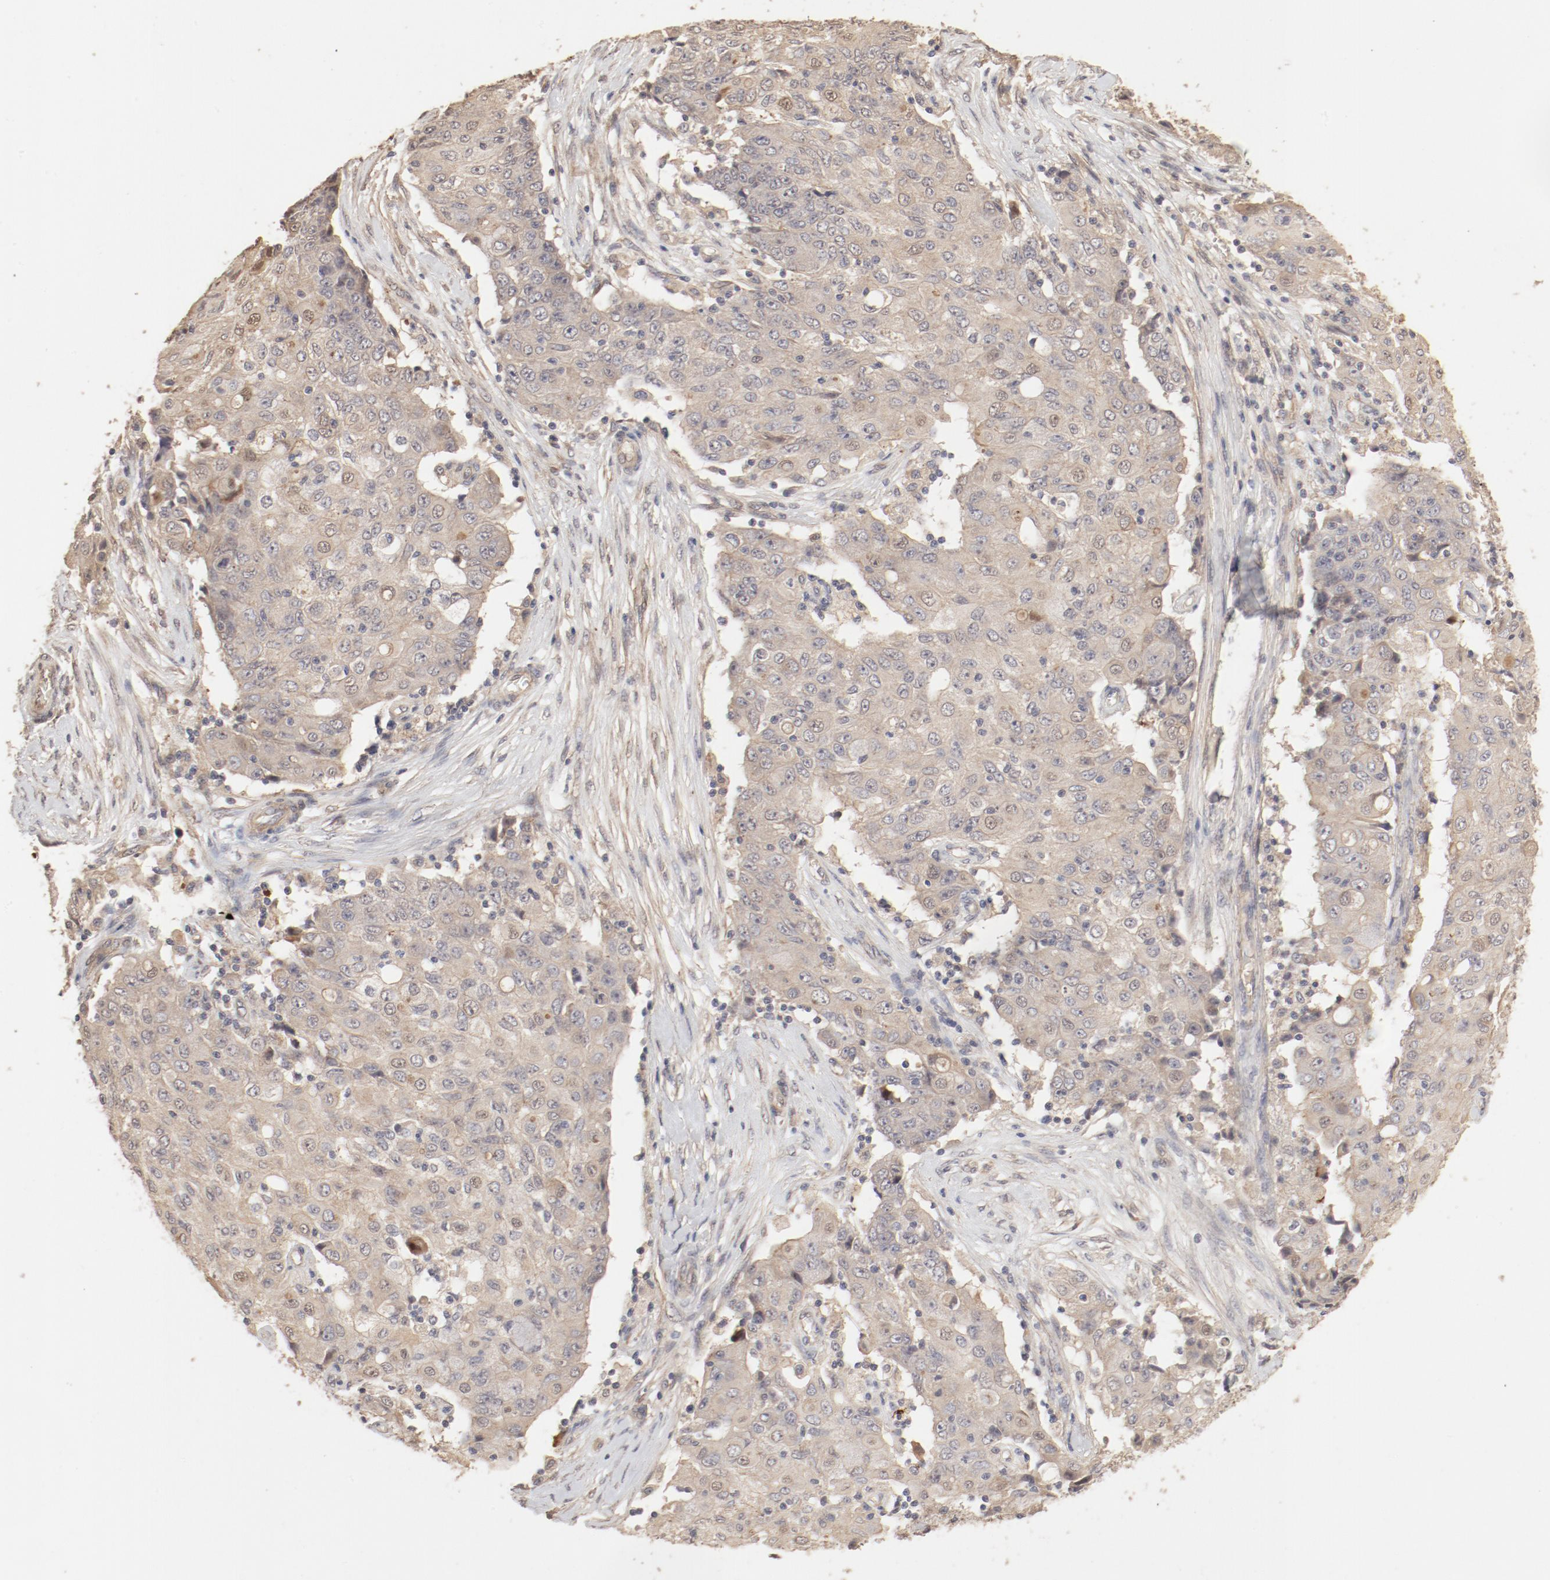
{"staining": {"intensity": "moderate", "quantity": ">75%", "location": "cytoplasmic/membranous,nuclear"}, "tissue": "ovarian cancer", "cell_type": "Tumor cells", "image_type": "cancer", "snomed": [{"axis": "morphology", "description": "Carcinoma, endometroid"}, {"axis": "topography", "description": "Ovary"}], "caption": "IHC micrograph of neoplastic tissue: ovarian cancer stained using immunohistochemistry (IHC) shows medium levels of moderate protein expression localized specifically in the cytoplasmic/membranous and nuclear of tumor cells, appearing as a cytoplasmic/membranous and nuclear brown color.", "gene": "IL3RA", "patient": {"sex": "female", "age": 42}}